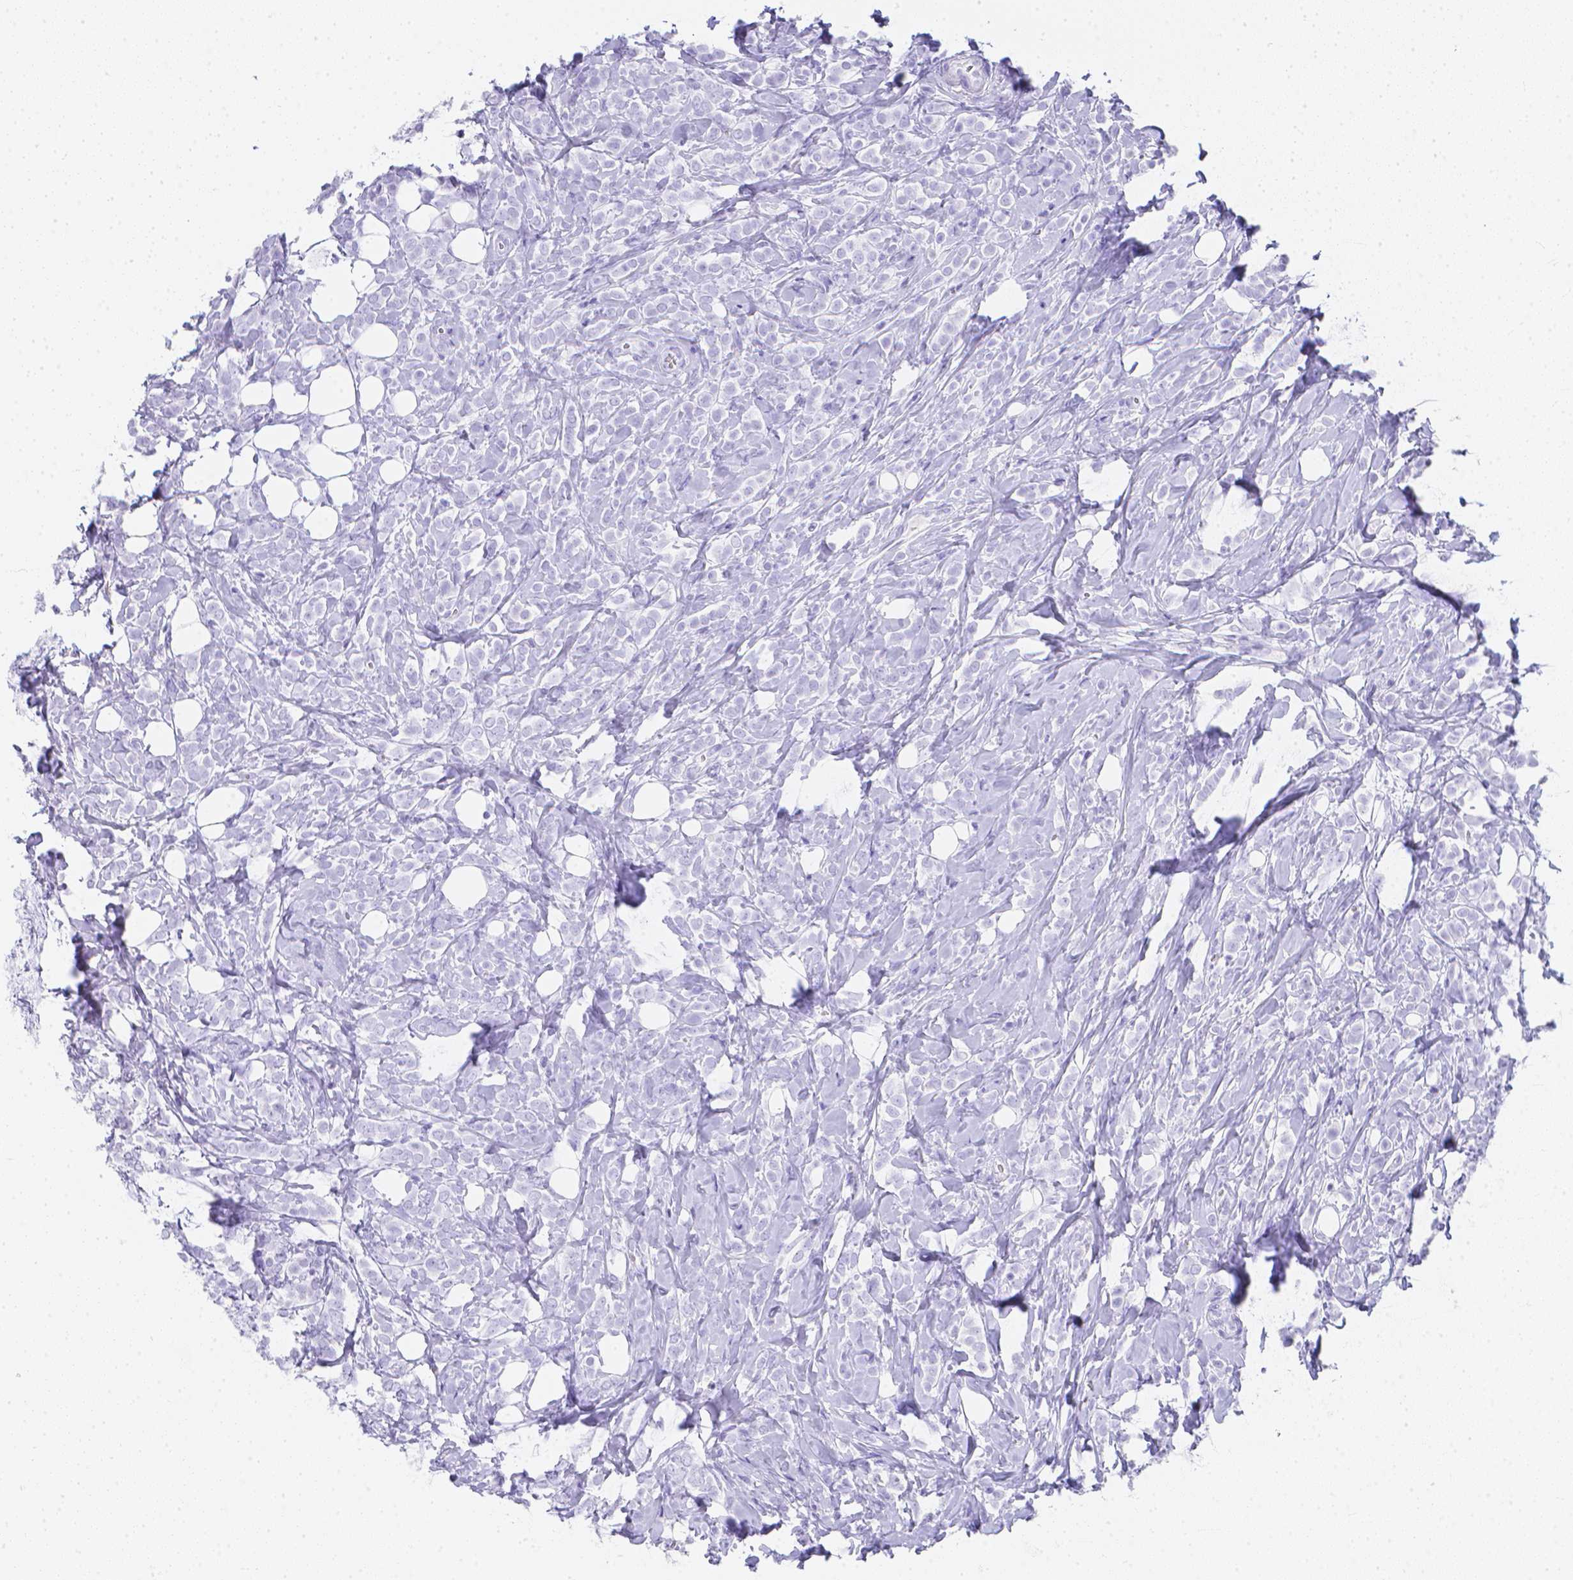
{"staining": {"intensity": "negative", "quantity": "none", "location": "none"}, "tissue": "breast cancer", "cell_type": "Tumor cells", "image_type": "cancer", "snomed": [{"axis": "morphology", "description": "Lobular carcinoma"}, {"axis": "topography", "description": "Breast"}], "caption": "Immunohistochemistry (IHC) histopathology image of human breast cancer (lobular carcinoma) stained for a protein (brown), which displays no expression in tumor cells.", "gene": "LGALS4", "patient": {"sex": "female", "age": 49}}